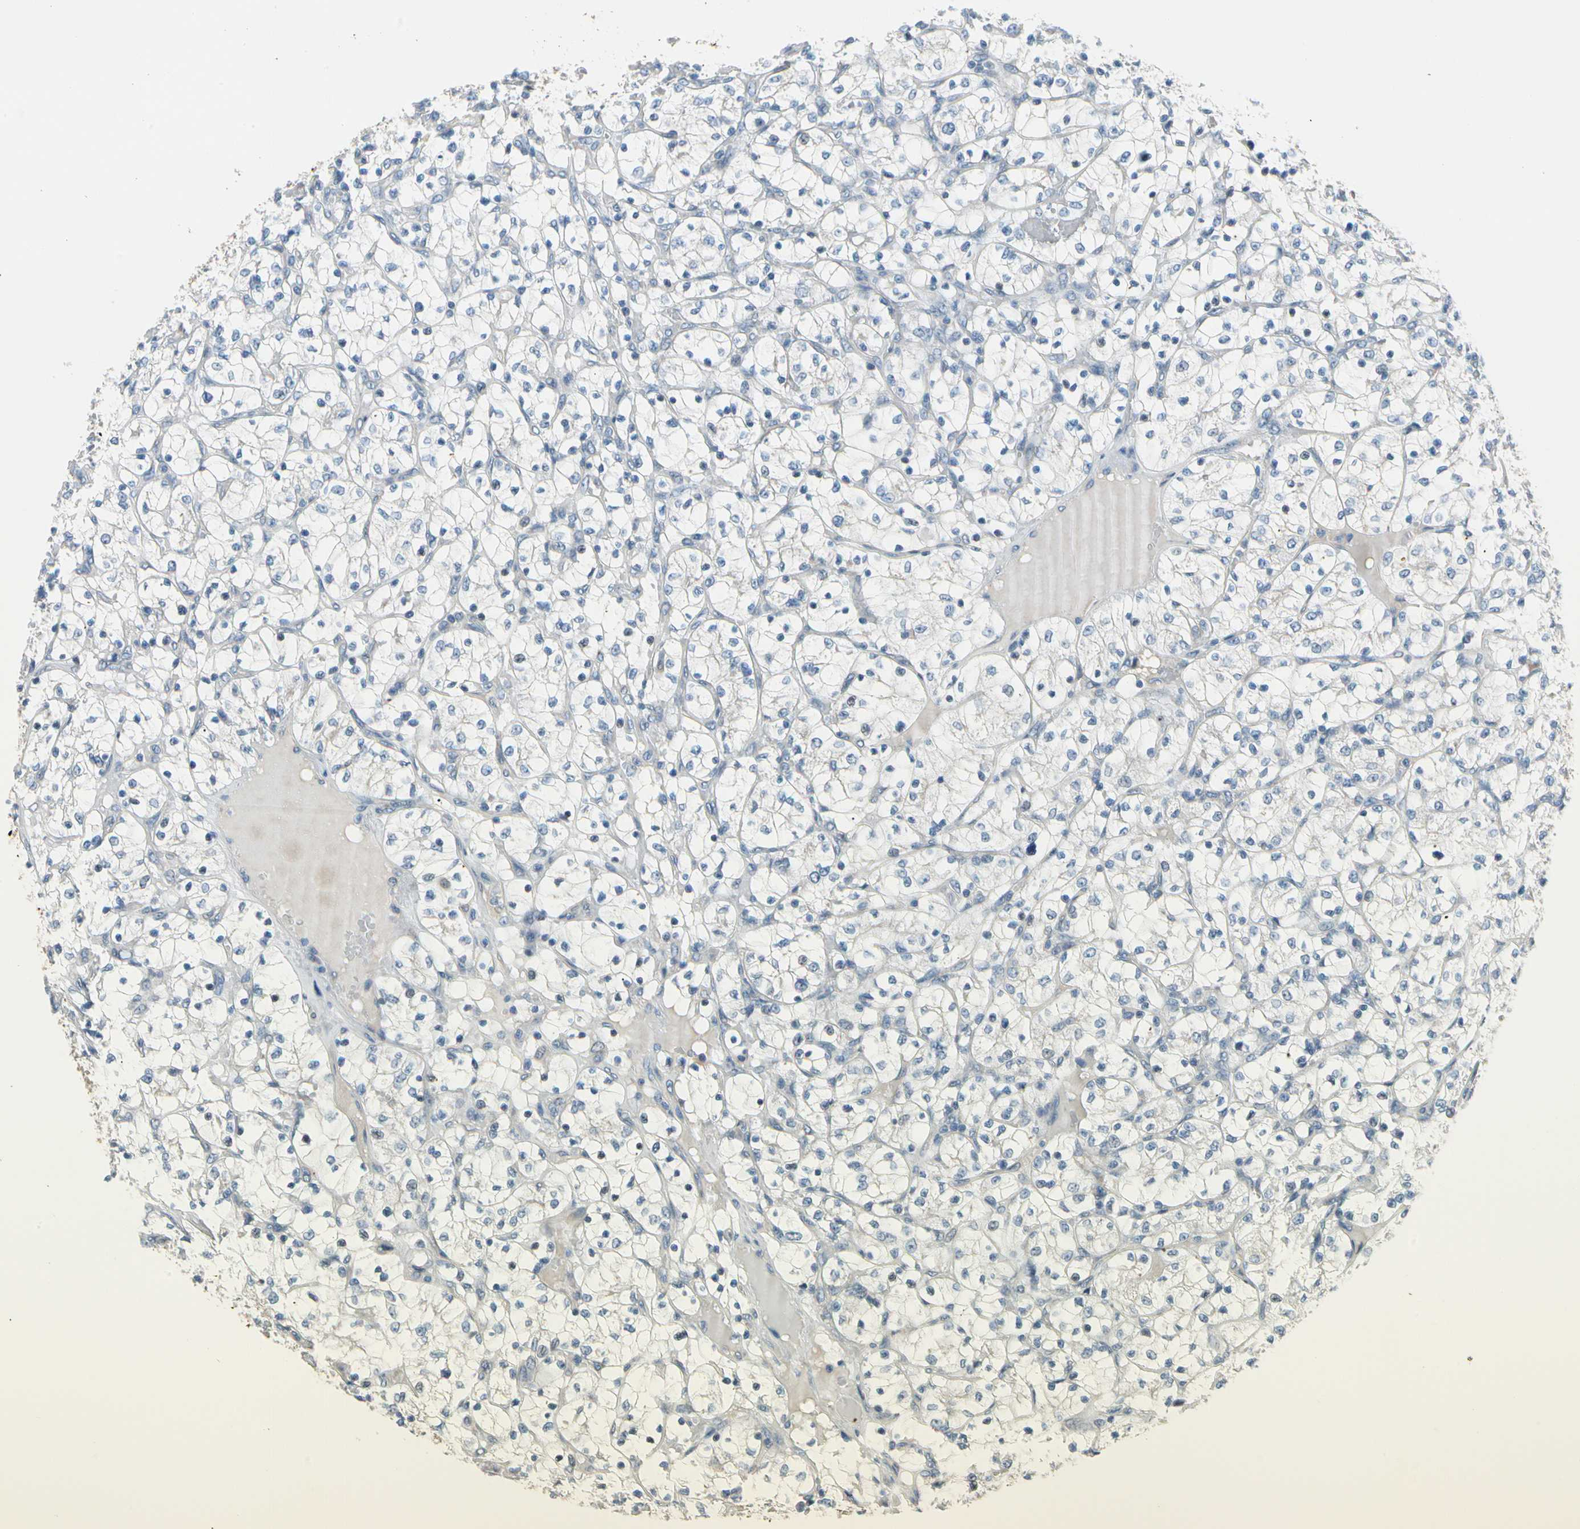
{"staining": {"intensity": "negative", "quantity": "none", "location": "none"}, "tissue": "renal cancer", "cell_type": "Tumor cells", "image_type": "cancer", "snomed": [{"axis": "morphology", "description": "Adenocarcinoma, NOS"}, {"axis": "topography", "description": "Kidney"}], "caption": "Immunohistochemical staining of human renal cancer demonstrates no significant staining in tumor cells.", "gene": "STK40", "patient": {"sex": "female", "age": 69}}